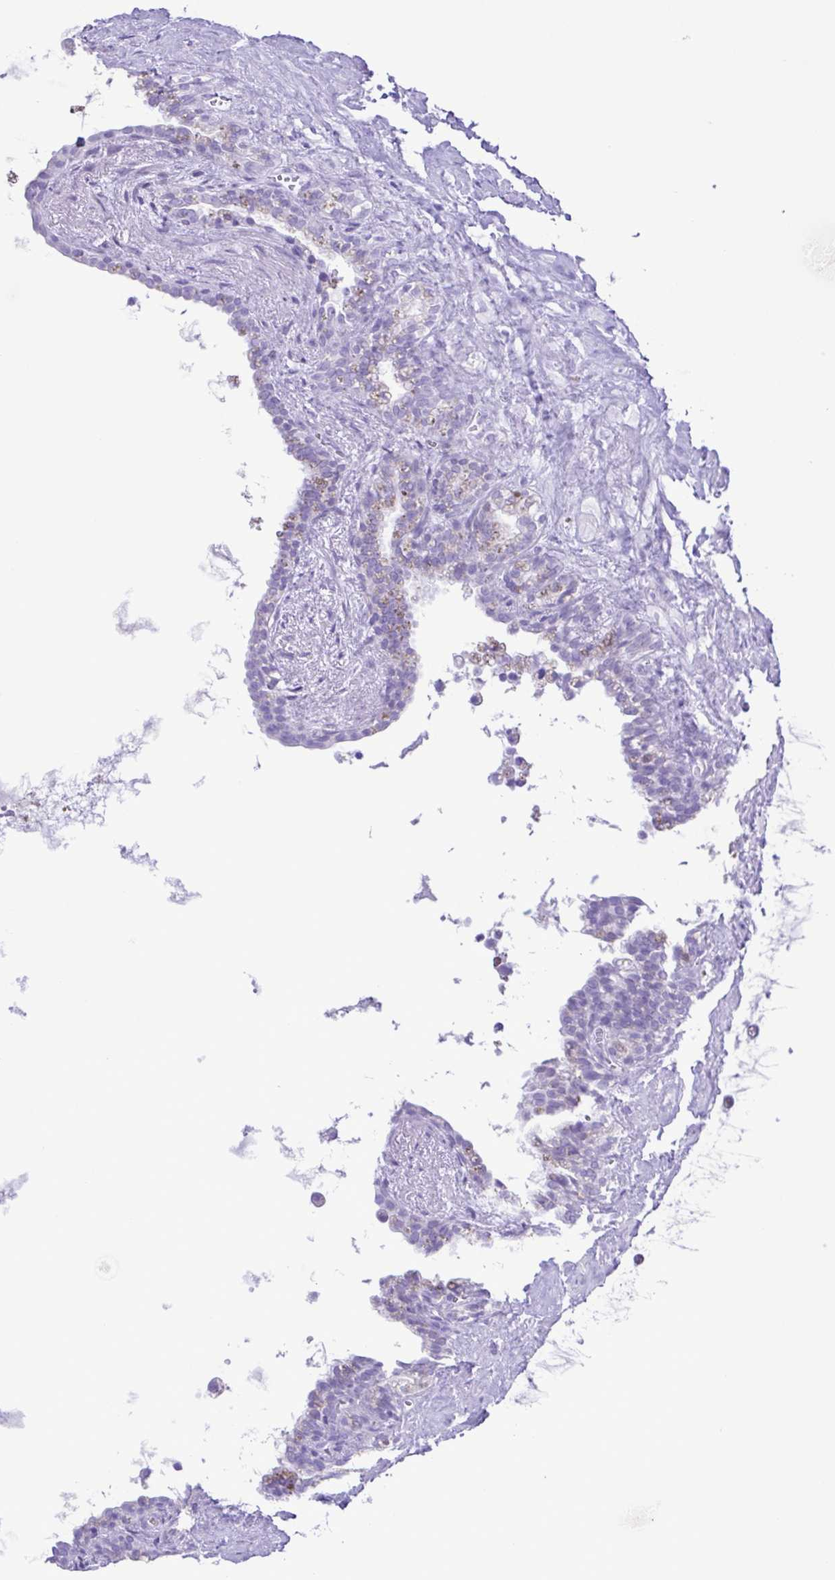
{"staining": {"intensity": "negative", "quantity": "none", "location": "none"}, "tissue": "seminal vesicle", "cell_type": "Glandular cells", "image_type": "normal", "snomed": [{"axis": "morphology", "description": "Normal tissue, NOS"}, {"axis": "topography", "description": "Seminal veicle"}], "caption": "DAB (3,3'-diaminobenzidine) immunohistochemical staining of benign human seminal vesicle shows no significant positivity in glandular cells. The staining was performed using DAB (3,3'-diaminobenzidine) to visualize the protein expression in brown, while the nuclei were stained in blue with hematoxylin (Magnification: 20x).", "gene": "CASP14", "patient": {"sex": "male", "age": 76}}